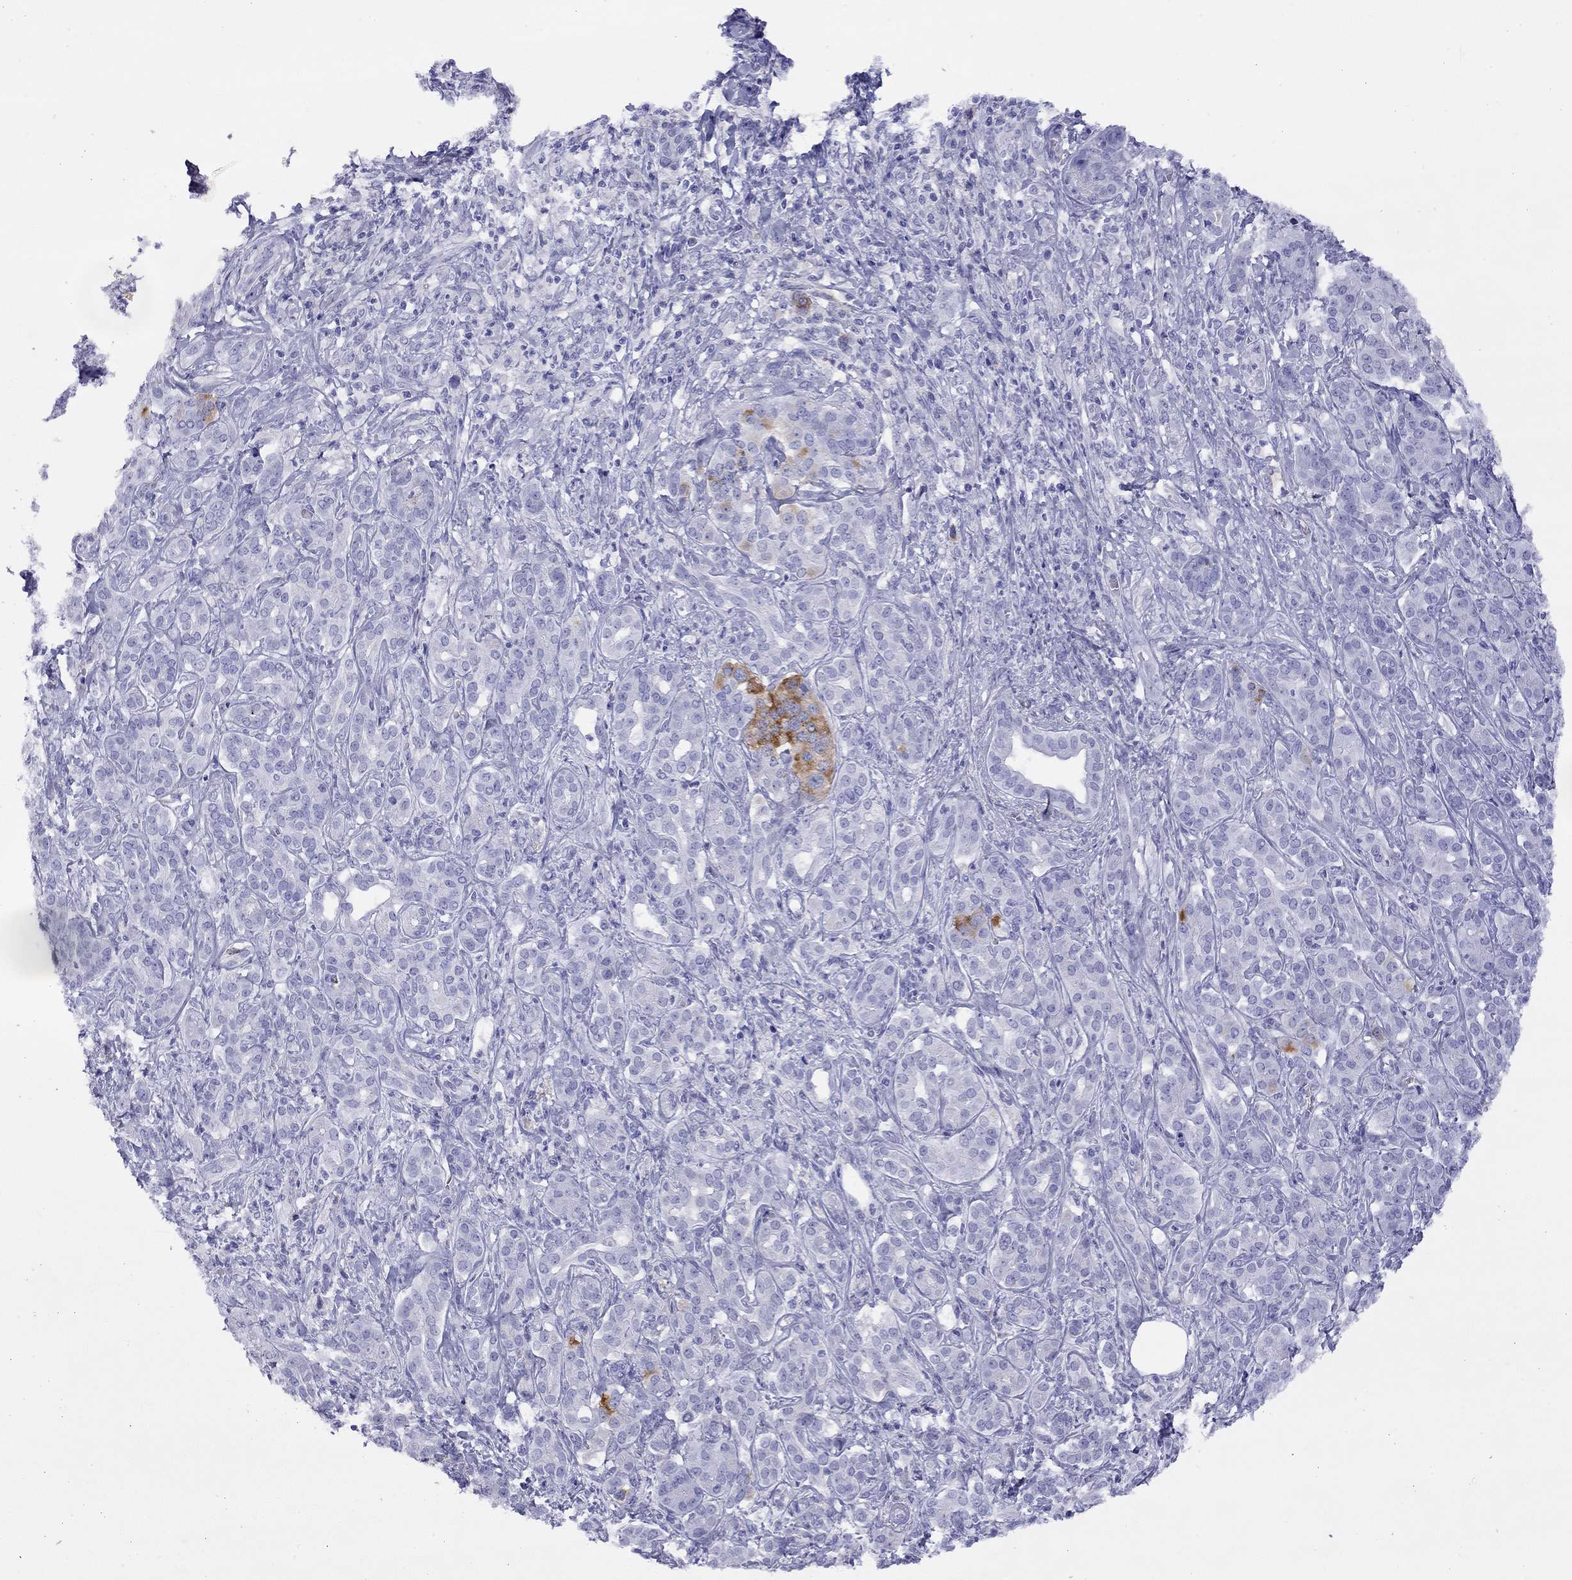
{"staining": {"intensity": "negative", "quantity": "none", "location": "none"}, "tissue": "pancreatic cancer", "cell_type": "Tumor cells", "image_type": "cancer", "snomed": [{"axis": "morphology", "description": "Normal tissue, NOS"}, {"axis": "morphology", "description": "Inflammation, NOS"}, {"axis": "morphology", "description": "Adenocarcinoma, NOS"}, {"axis": "topography", "description": "Pancreas"}], "caption": "Pancreatic adenocarcinoma was stained to show a protein in brown. There is no significant positivity in tumor cells.", "gene": "SLC30A8", "patient": {"sex": "male", "age": 57}}